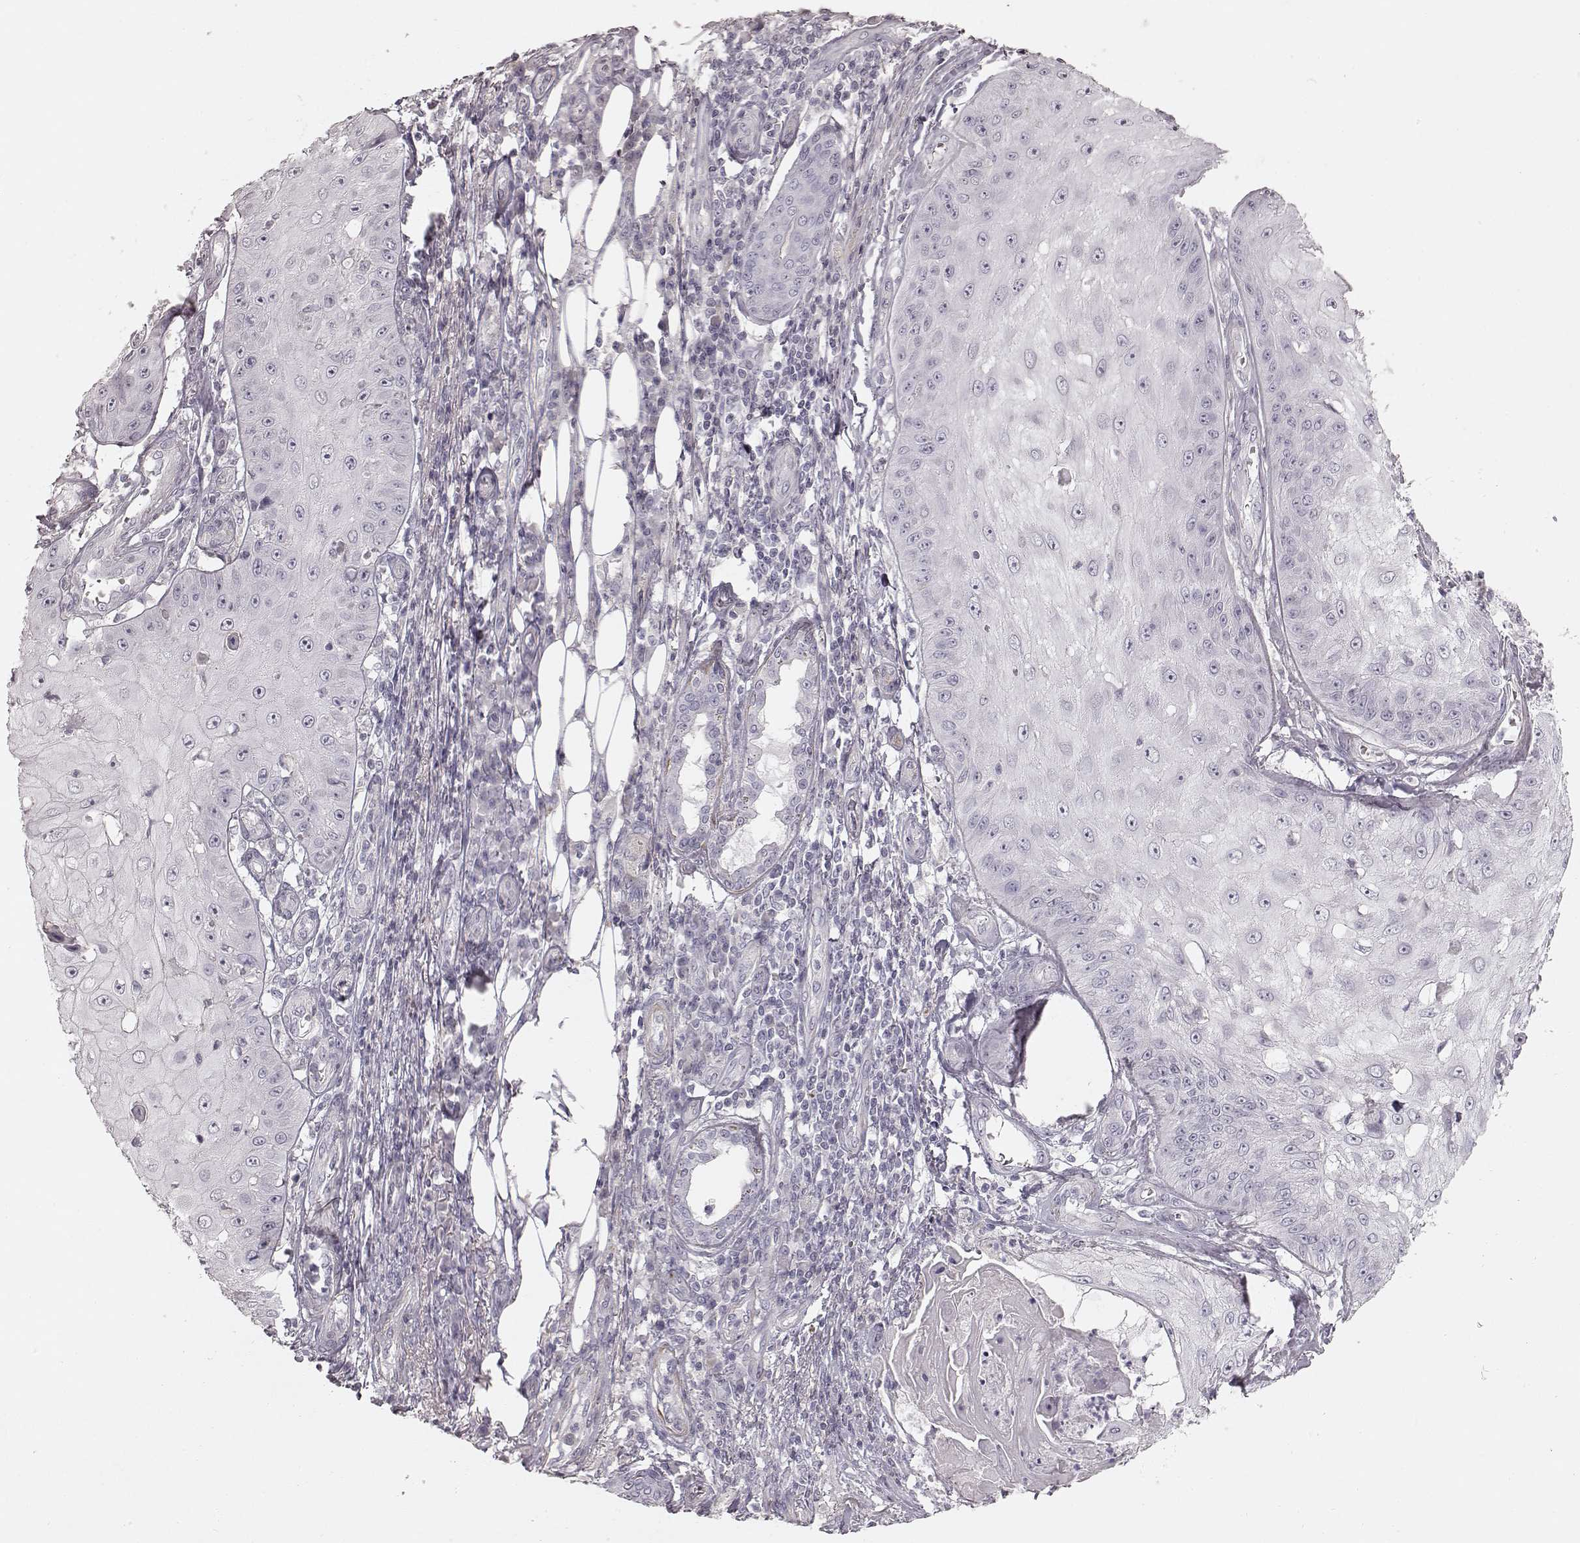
{"staining": {"intensity": "negative", "quantity": "none", "location": "none"}, "tissue": "skin cancer", "cell_type": "Tumor cells", "image_type": "cancer", "snomed": [{"axis": "morphology", "description": "Squamous cell carcinoma, NOS"}, {"axis": "topography", "description": "Skin"}], "caption": "DAB immunohistochemical staining of human skin squamous cell carcinoma displays no significant expression in tumor cells.", "gene": "PRLHR", "patient": {"sex": "male", "age": 70}}